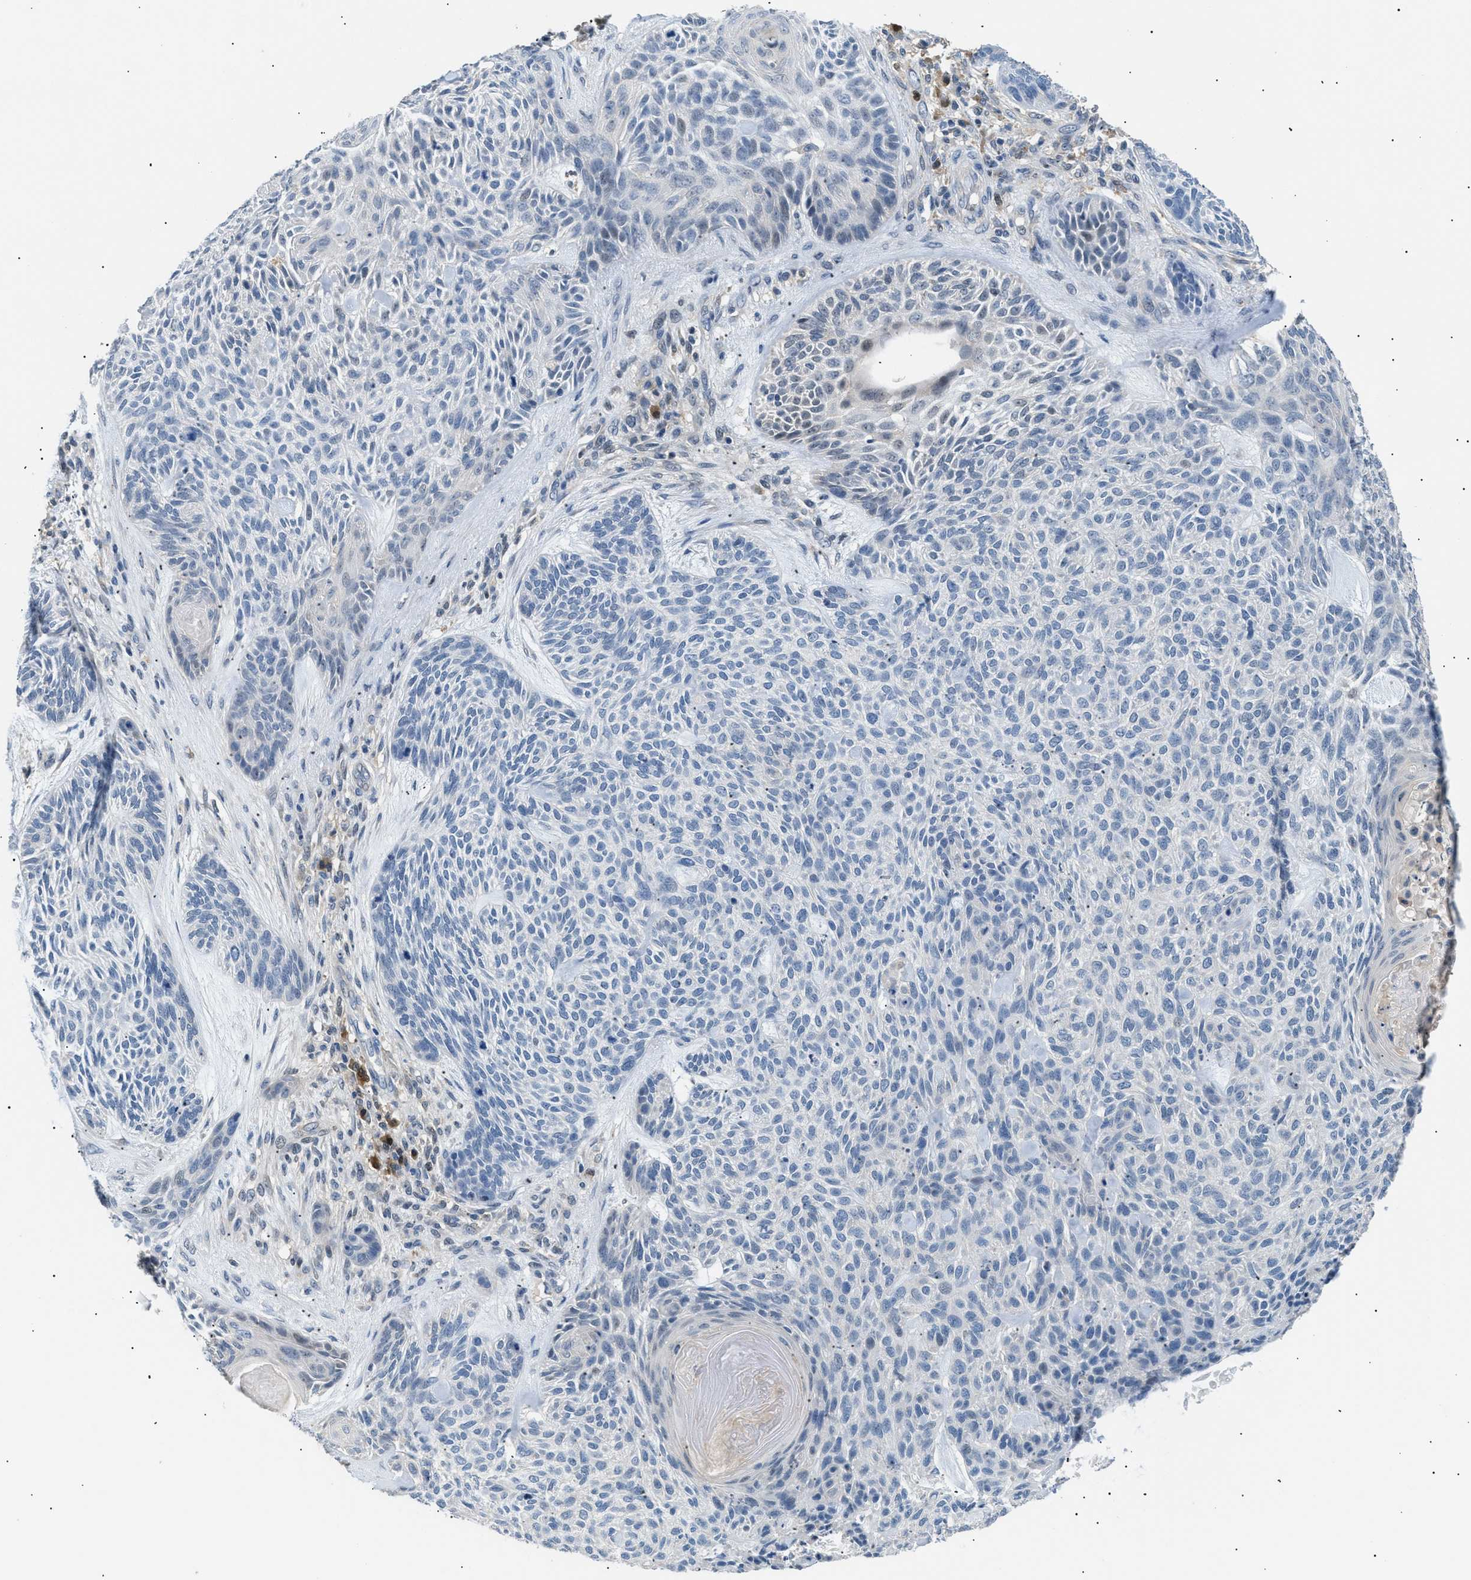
{"staining": {"intensity": "negative", "quantity": "none", "location": "none"}, "tissue": "skin cancer", "cell_type": "Tumor cells", "image_type": "cancer", "snomed": [{"axis": "morphology", "description": "Basal cell carcinoma"}, {"axis": "topography", "description": "Skin"}], "caption": "This image is of skin cancer (basal cell carcinoma) stained with immunohistochemistry (IHC) to label a protein in brown with the nuclei are counter-stained blue. There is no staining in tumor cells.", "gene": "AKR1A1", "patient": {"sex": "male", "age": 55}}